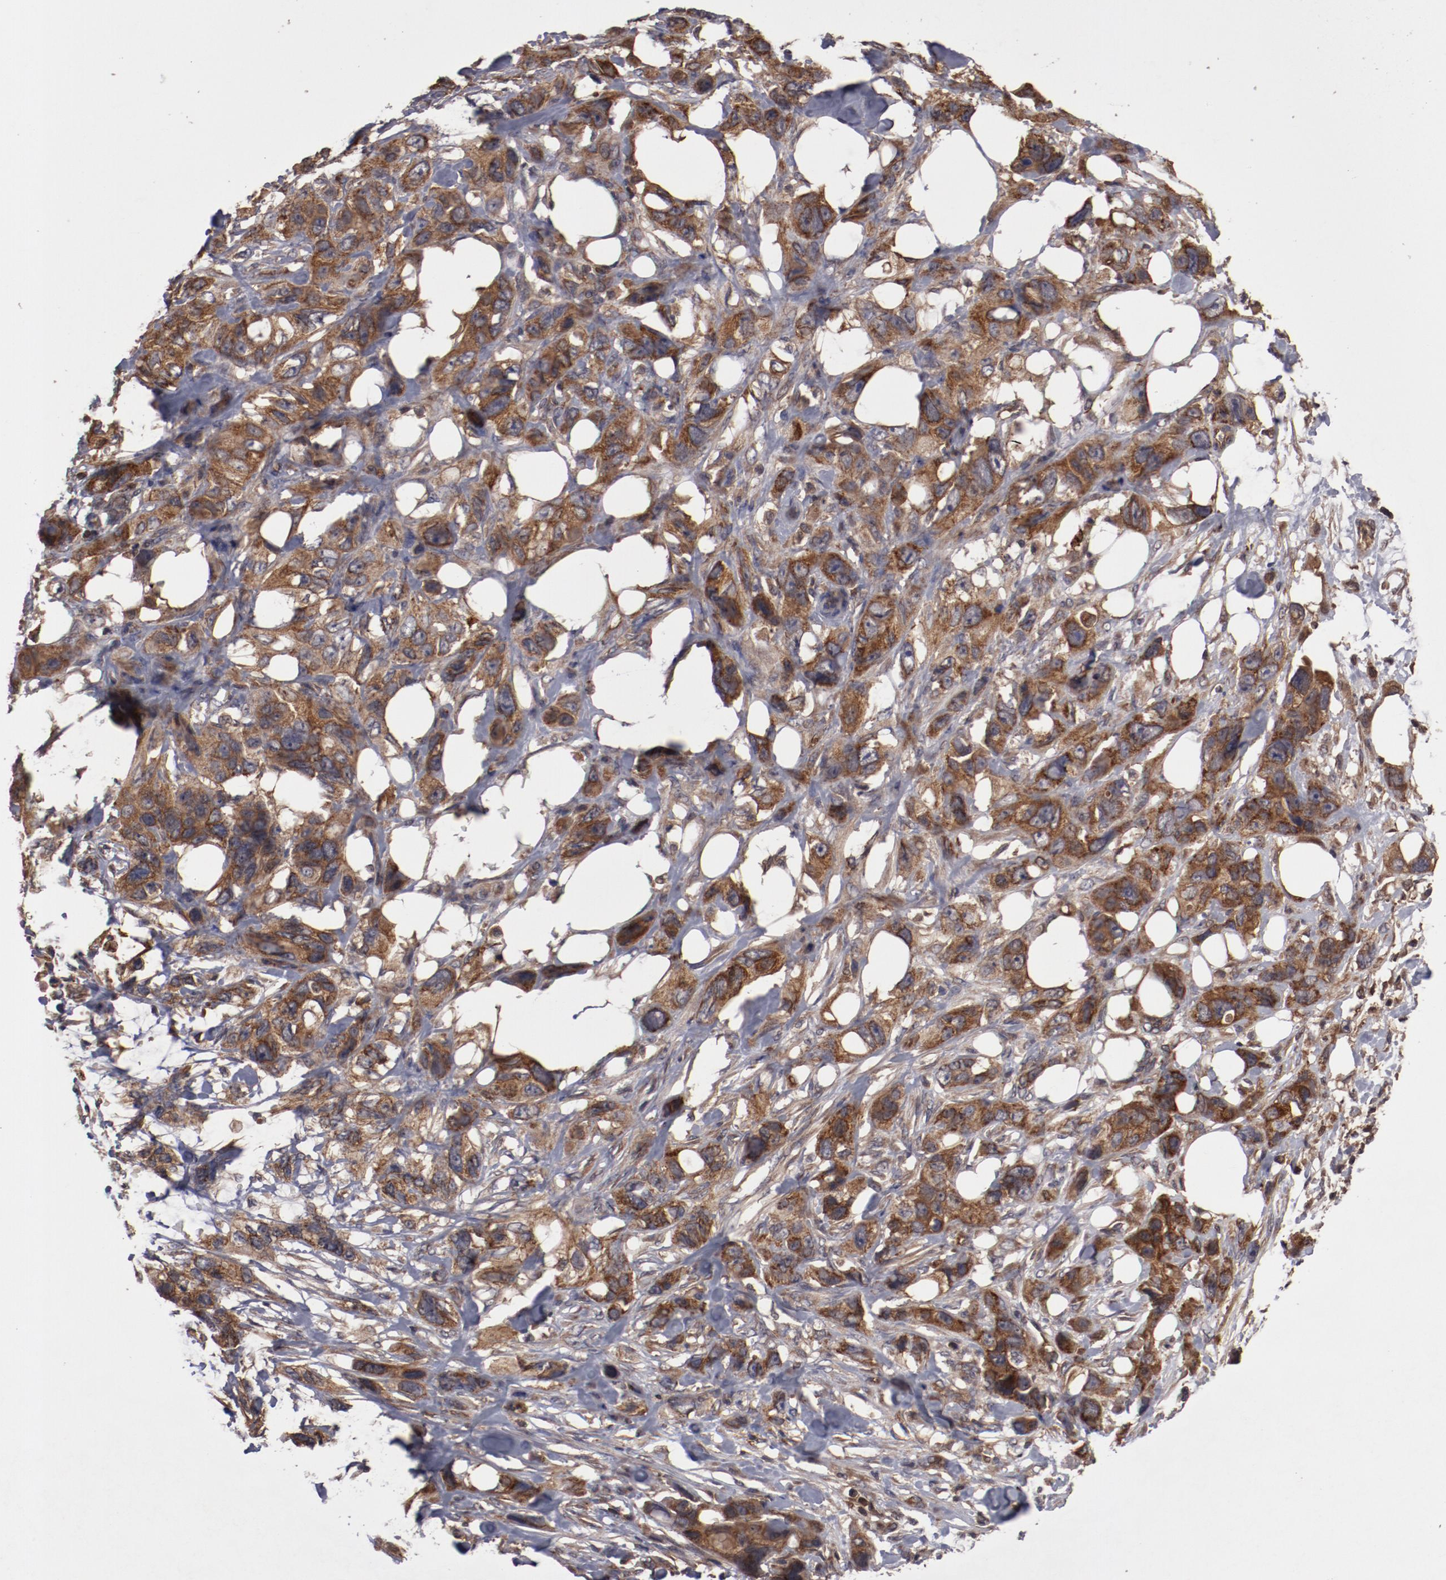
{"staining": {"intensity": "moderate", "quantity": ">75%", "location": "cytoplasmic/membranous"}, "tissue": "stomach cancer", "cell_type": "Tumor cells", "image_type": "cancer", "snomed": [{"axis": "morphology", "description": "Adenocarcinoma, NOS"}, {"axis": "topography", "description": "Stomach, upper"}], "caption": "Immunohistochemistry (IHC) histopathology image of stomach cancer (adenocarcinoma) stained for a protein (brown), which shows medium levels of moderate cytoplasmic/membranous staining in about >75% of tumor cells.", "gene": "RPS6KA6", "patient": {"sex": "male", "age": 47}}